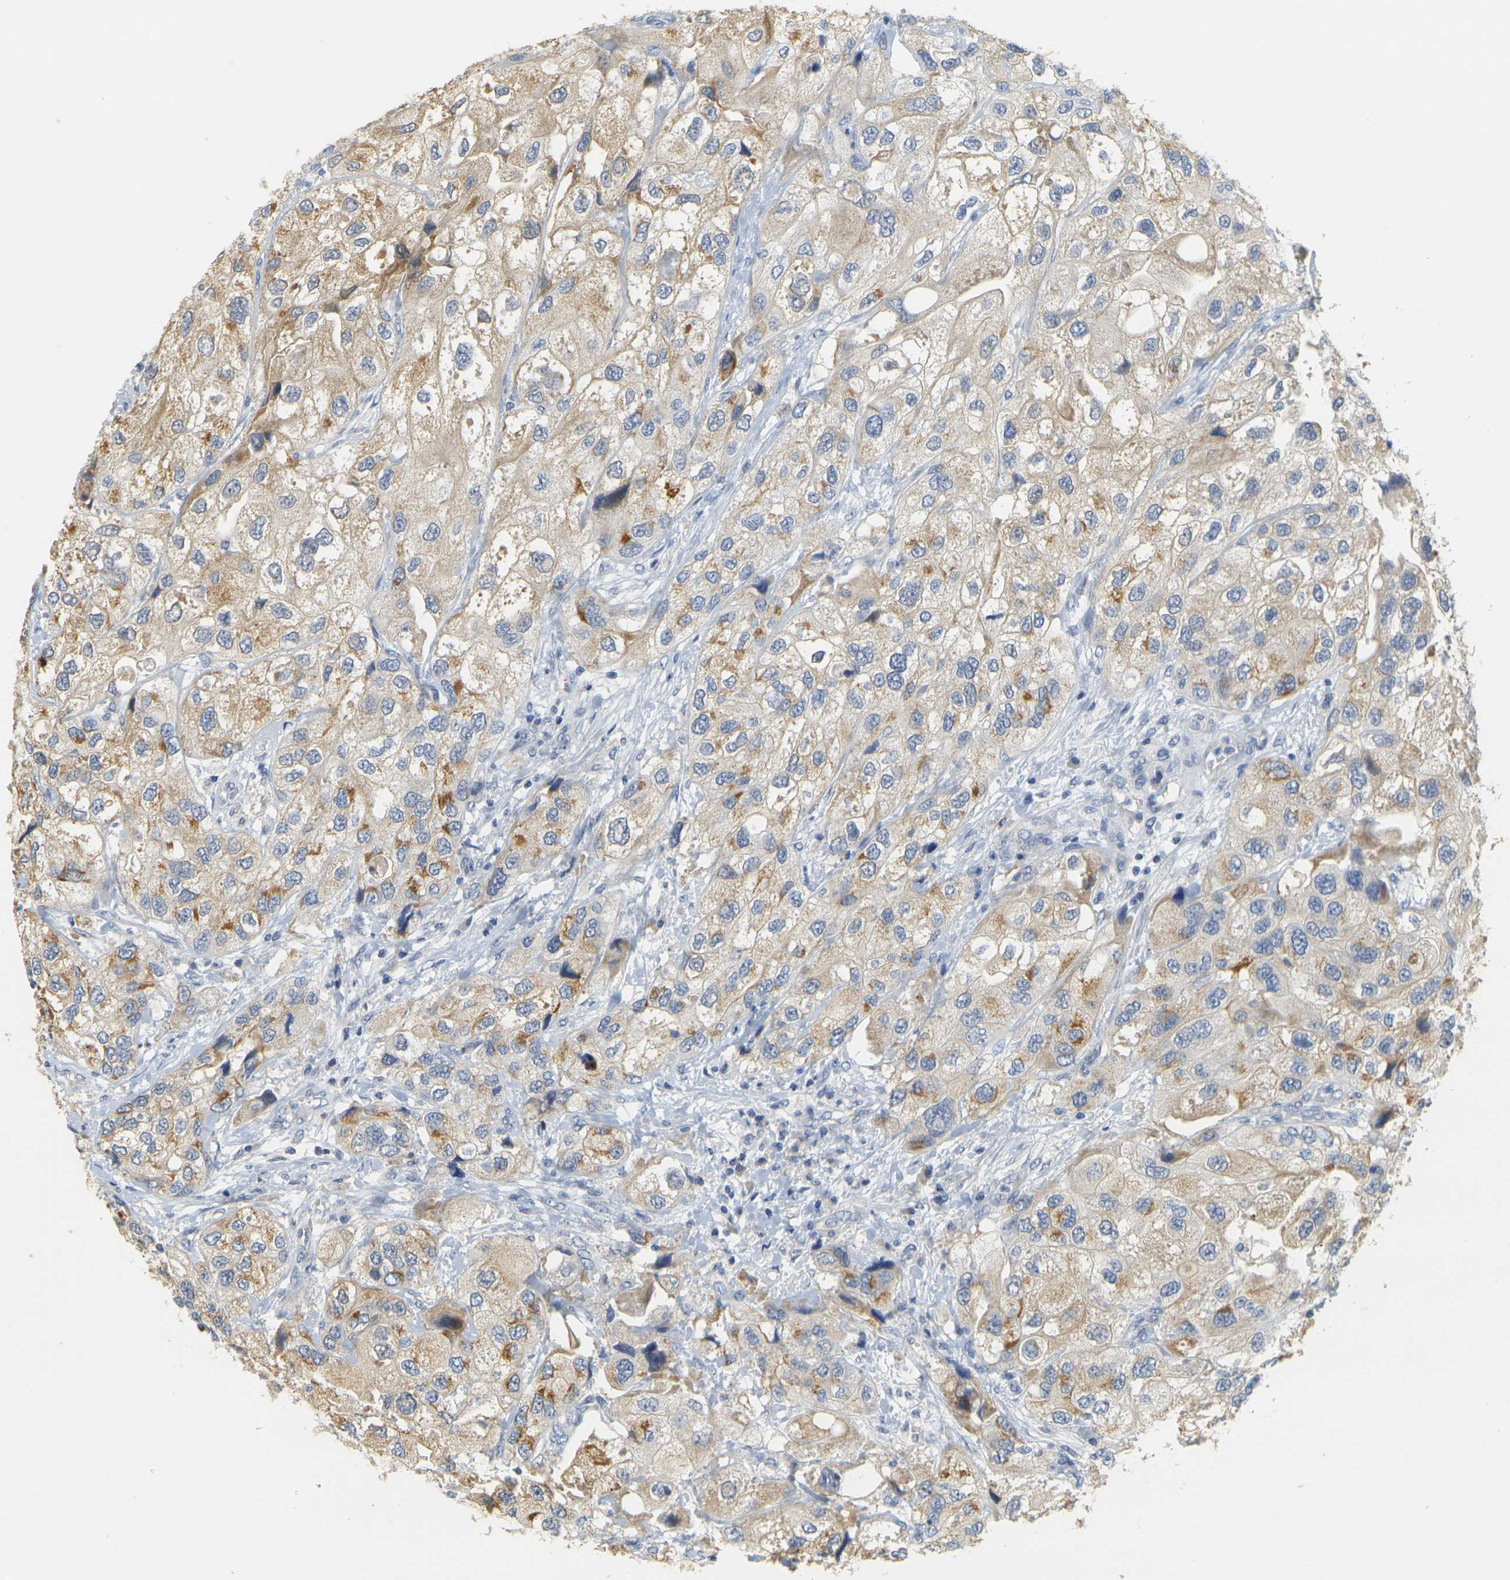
{"staining": {"intensity": "moderate", "quantity": ">75%", "location": "cytoplasmic/membranous"}, "tissue": "urothelial cancer", "cell_type": "Tumor cells", "image_type": "cancer", "snomed": [{"axis": "morphology", "description": "Urothelial carcinoma, High grade"}, {"axis": "topography", "description": "Urinary bladder"}], "caption": "Protein expression analysis of human urothelial cancer reveals moderate cytoplasmic/membranous staining in approximately >75% of tumor cells.", "gene": "GDAP1", "patient": {"sex": "female", "age": 64}}